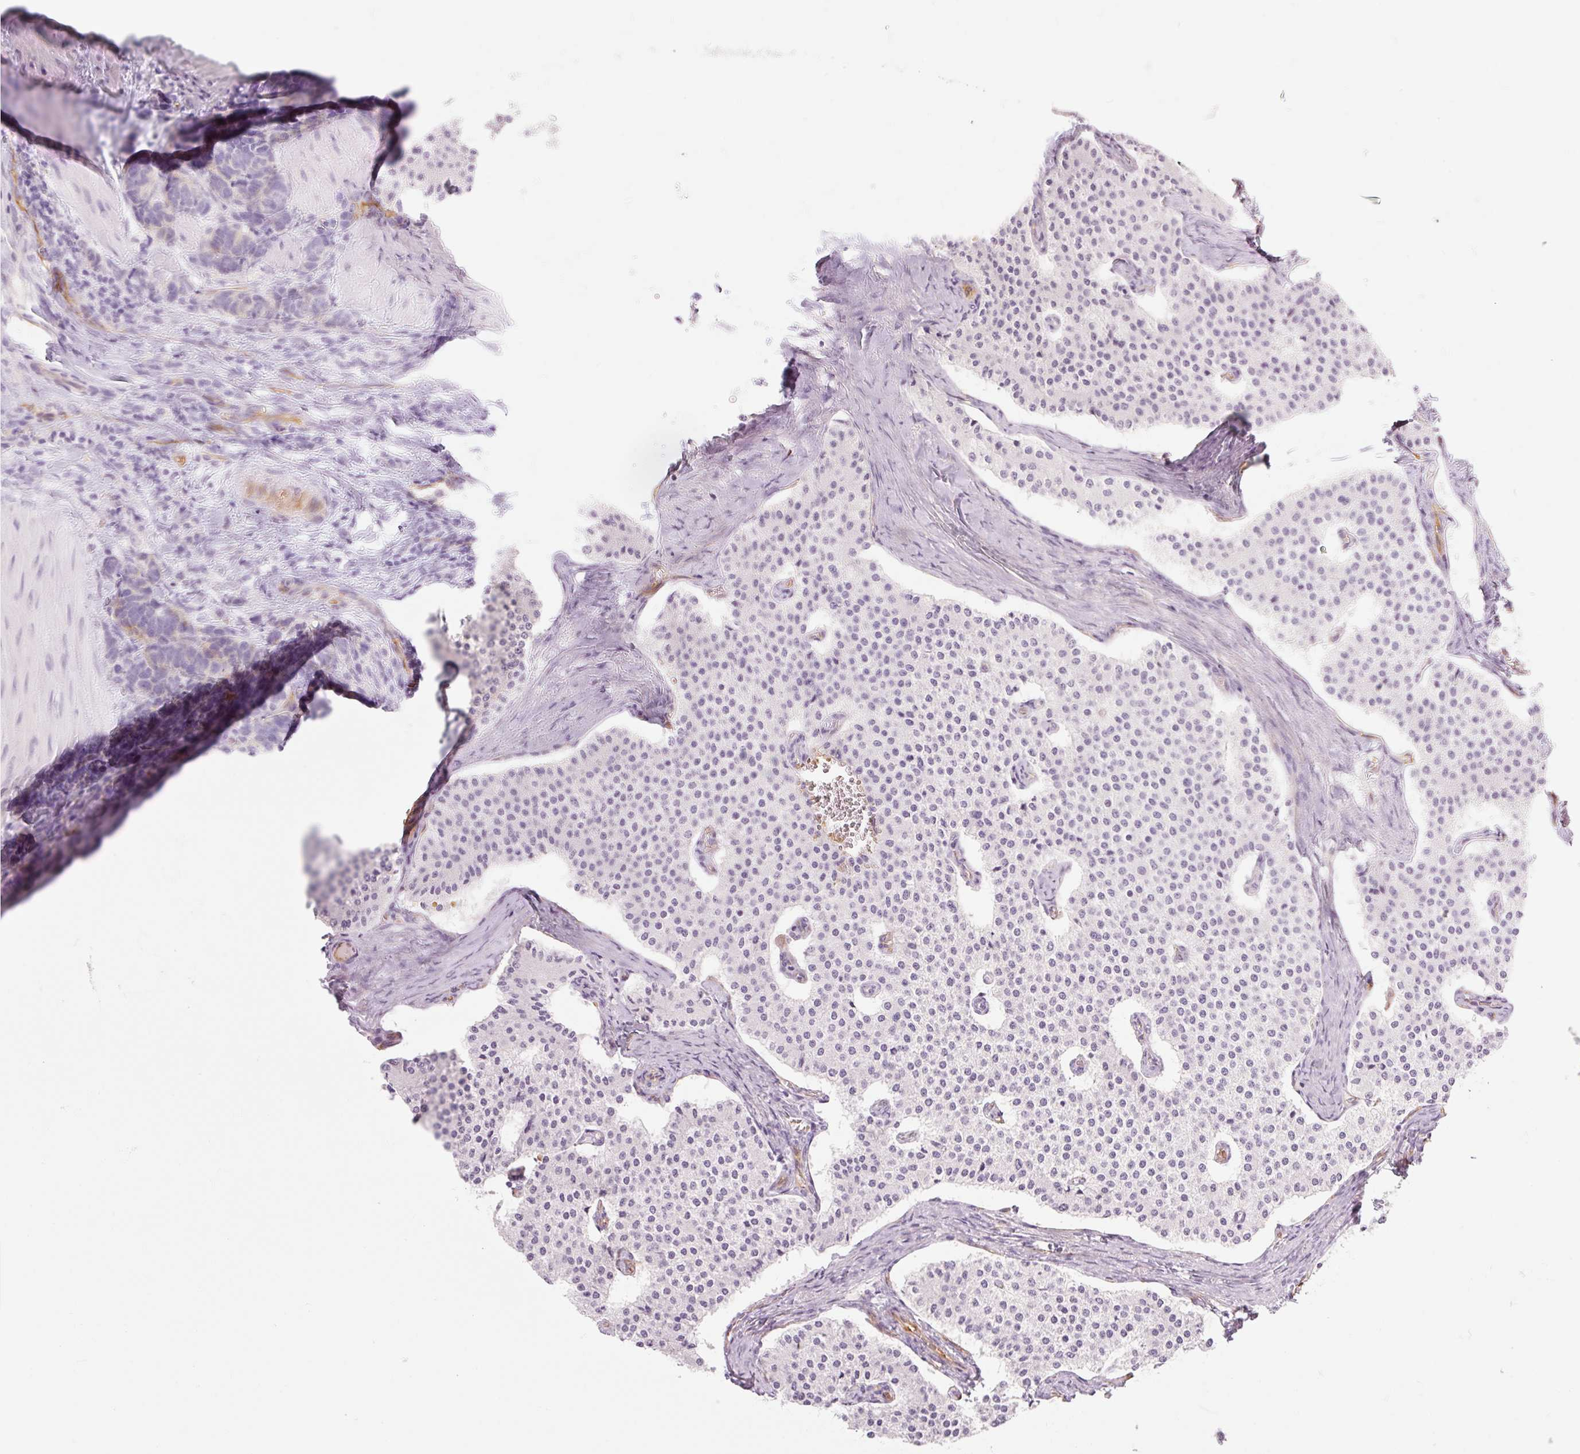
{"staining": {"intensity": "negative", "quantity": "none", "location": "none"}, "tissue": "carcinoid", "cell_type": "Tumor cells", "image_type": "cancer", "snomed": [{"axis": "morphology", "description": "Carcinoid, malignant, NOS"}, {"axis": "topography", "description": "Colon"}], "caption": "This is an immunohistochemistry (IHC) image of human malignant carcinoid. There is no expression in tumor cells.", "gene": "TAF1L", "patient": {"sex": "female", "age": 52}}